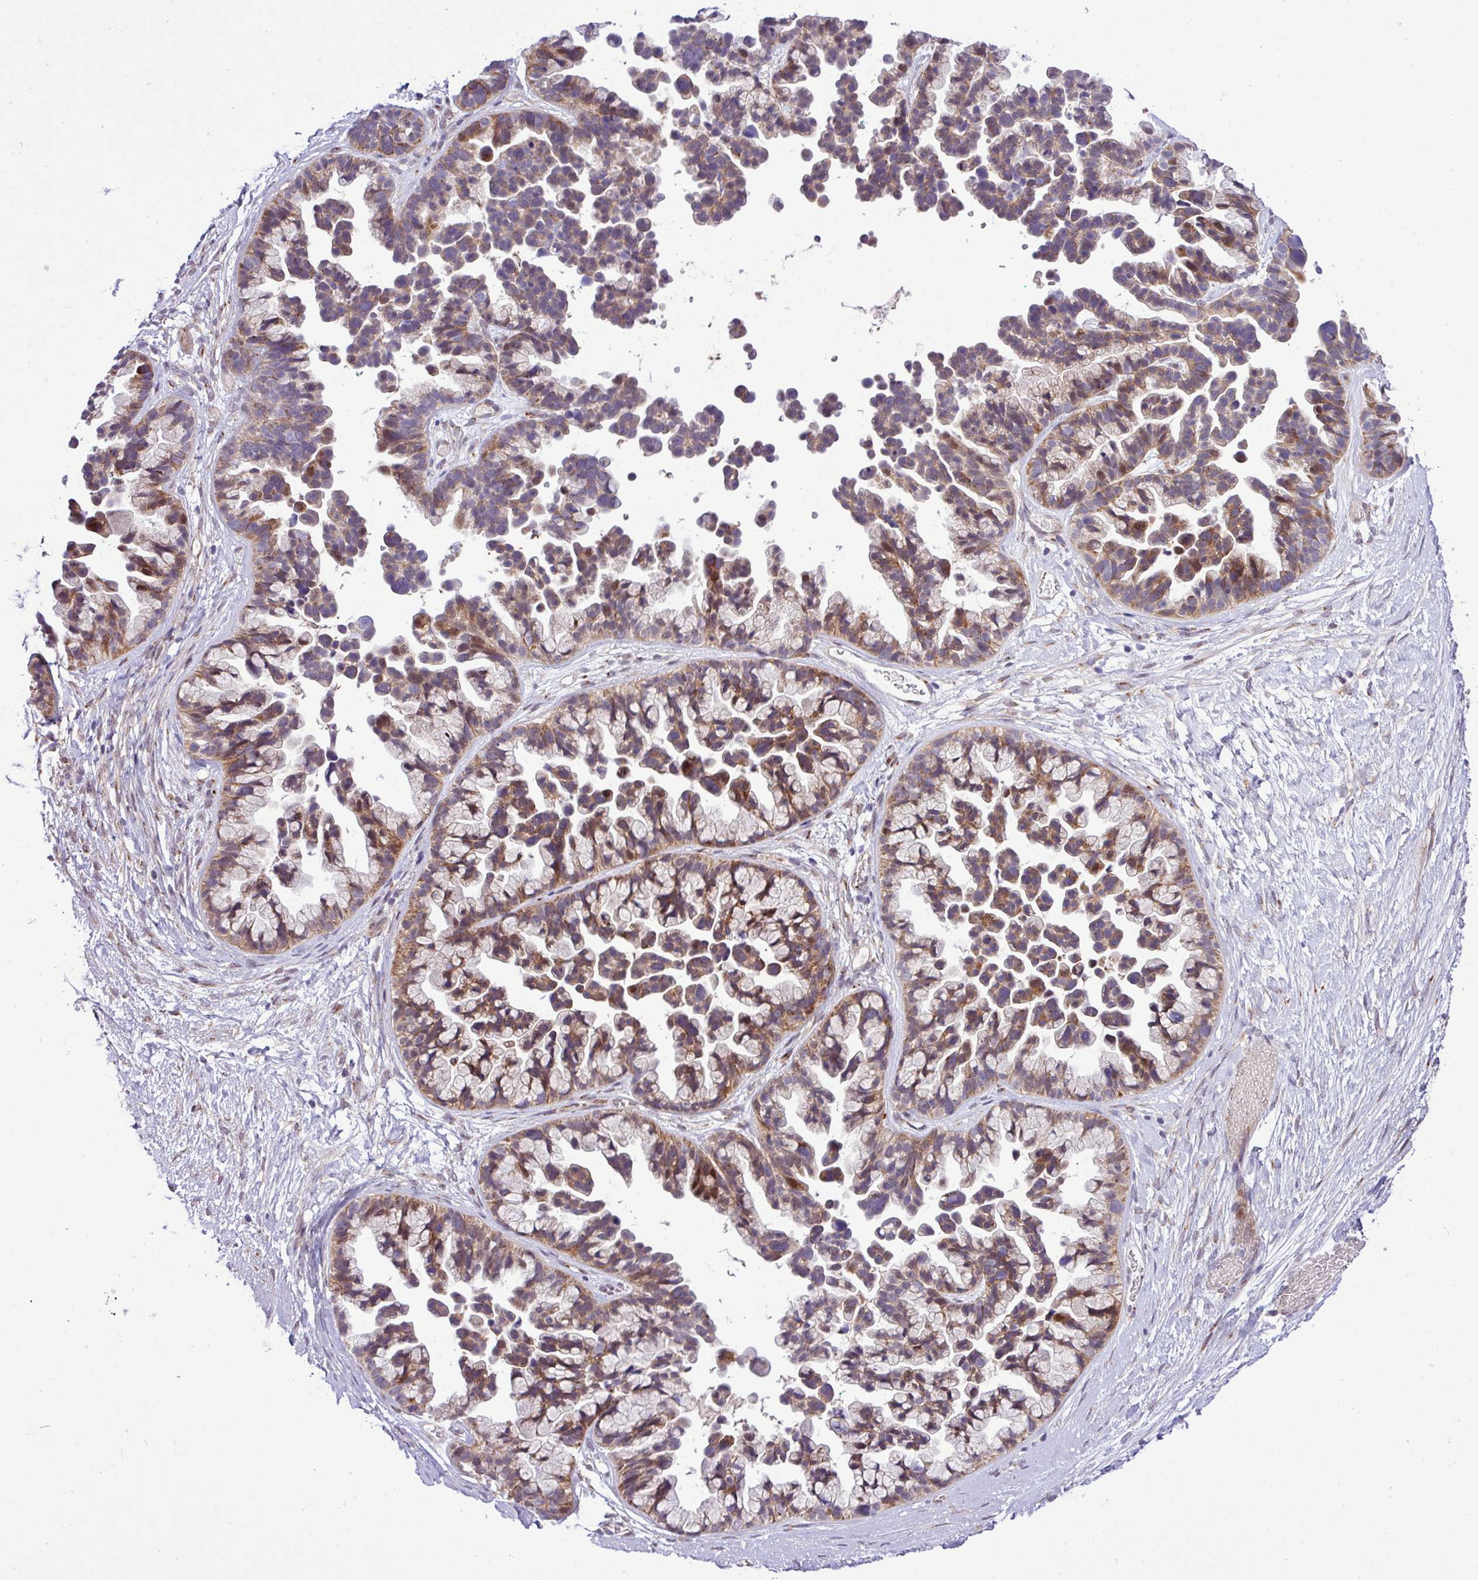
{"staining": {"intensity": "moderate", "quantity": ">75%", "location": "cytoplasmic/membranous"}, "tissue": "ovarian cancer", "cell_type": "Tumor cells", "image_type": "cancer", "snomed": [{"axis": "morphology", "description": "Cystadenocarcinoma, serous, NOS"}, {"axis": "topography", "description": "Ovary"}], "caption": "Human serous cystadenocarcinoma (ovarian) stained for a protein (brown) exhibits moderate cytoplasmic/membranous positive positivity in about >75% of tumor cells.", "gene": "B3GNT9", "patient": {"sex": "female", "age": 56}}